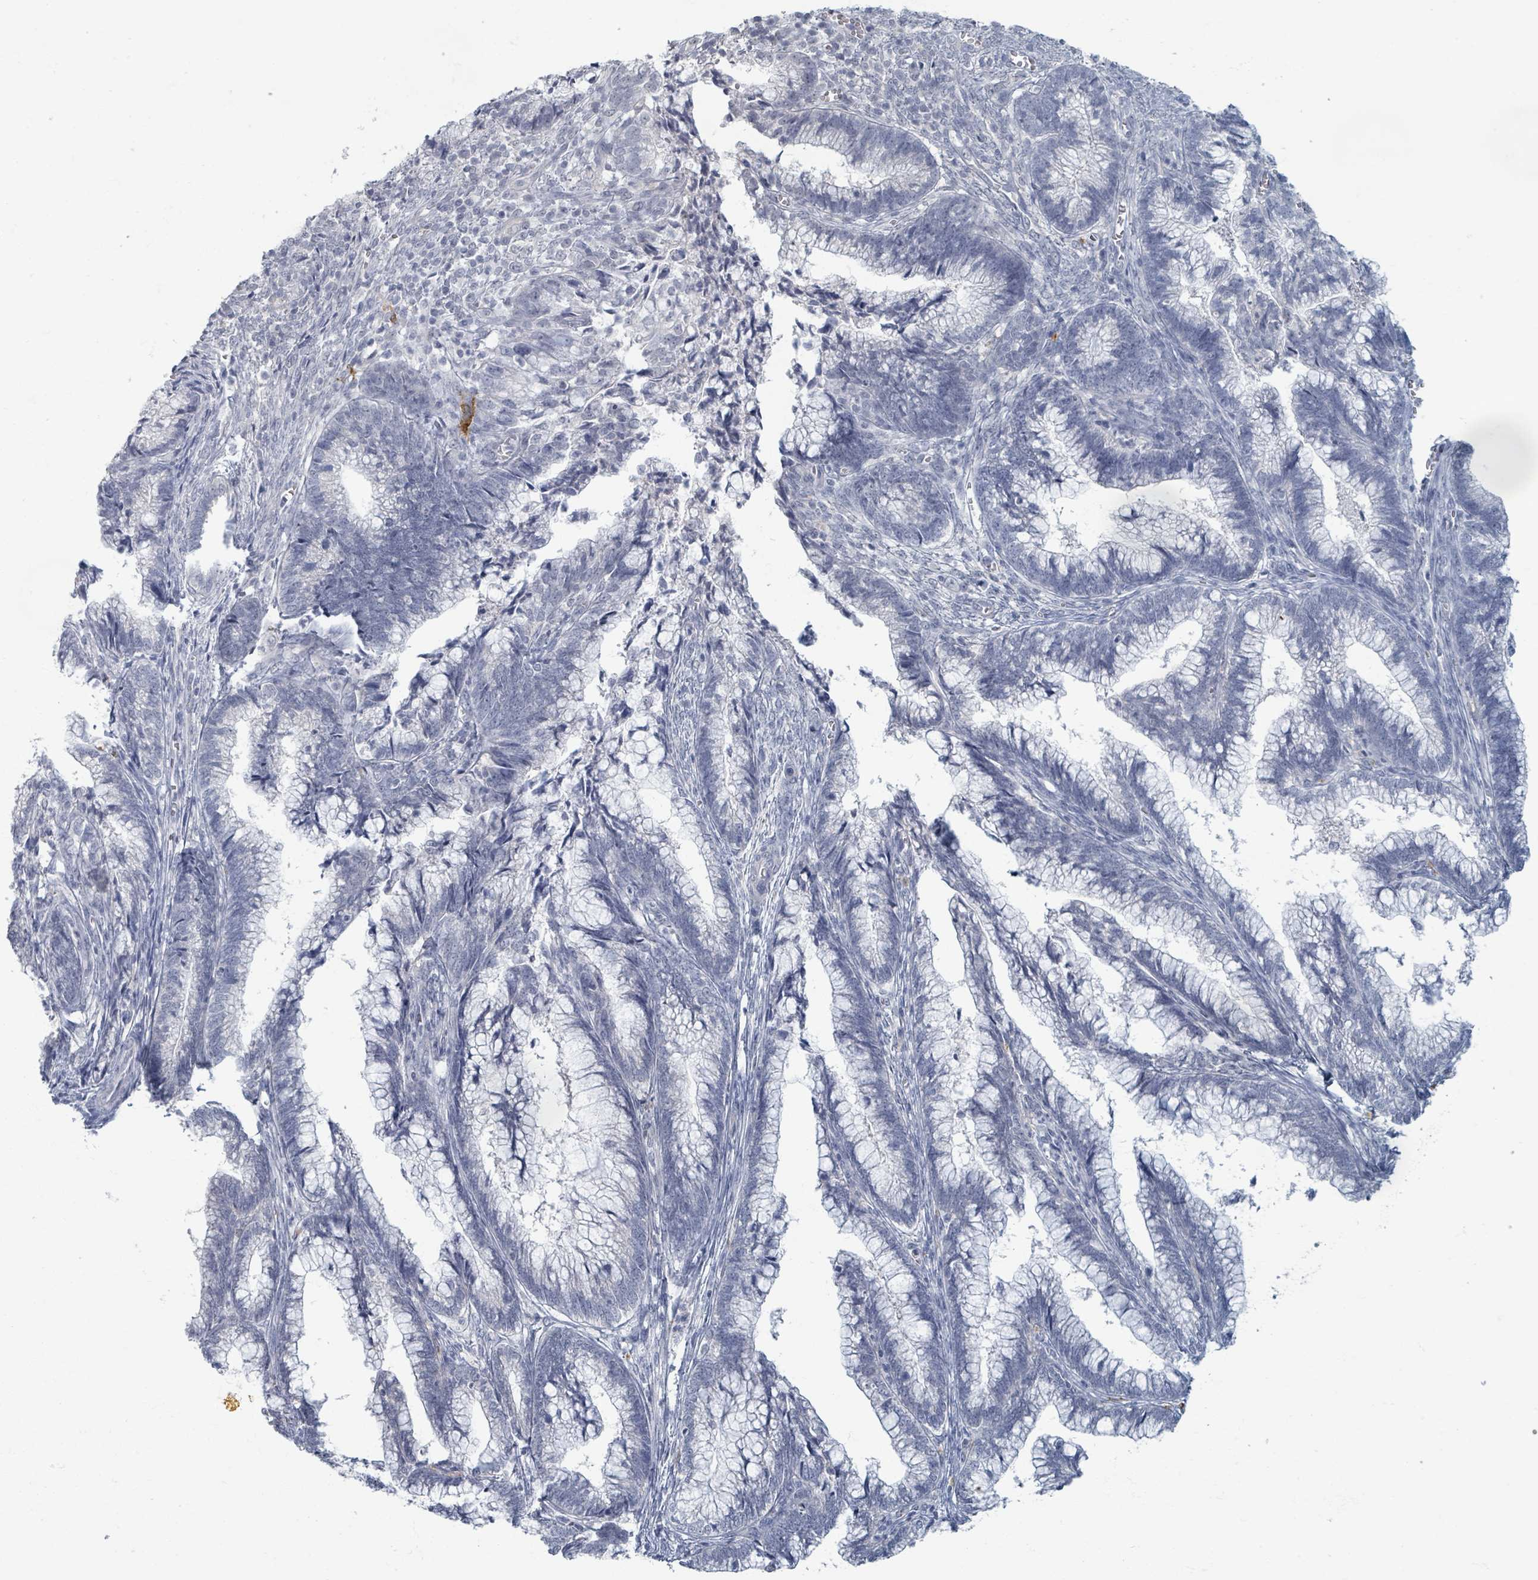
{"staining": {"intensity": "negative", "quantity": "none", "location": "none"}, "tissue": "cervical cancer", "cell_type": "Tumor cells", "image_type": "cancer", "snomed": [{"axis": "morphology", "description": "Adenocarcinoma, NOS"}, {"axis": "topography", "description": "Cervix"}], "caption": "Photomicrograph shows no significant protein positivity in tumor cells of cervical cancer.", "gene": "WNT11", "patient": {"sex": "female", "age": 44}}